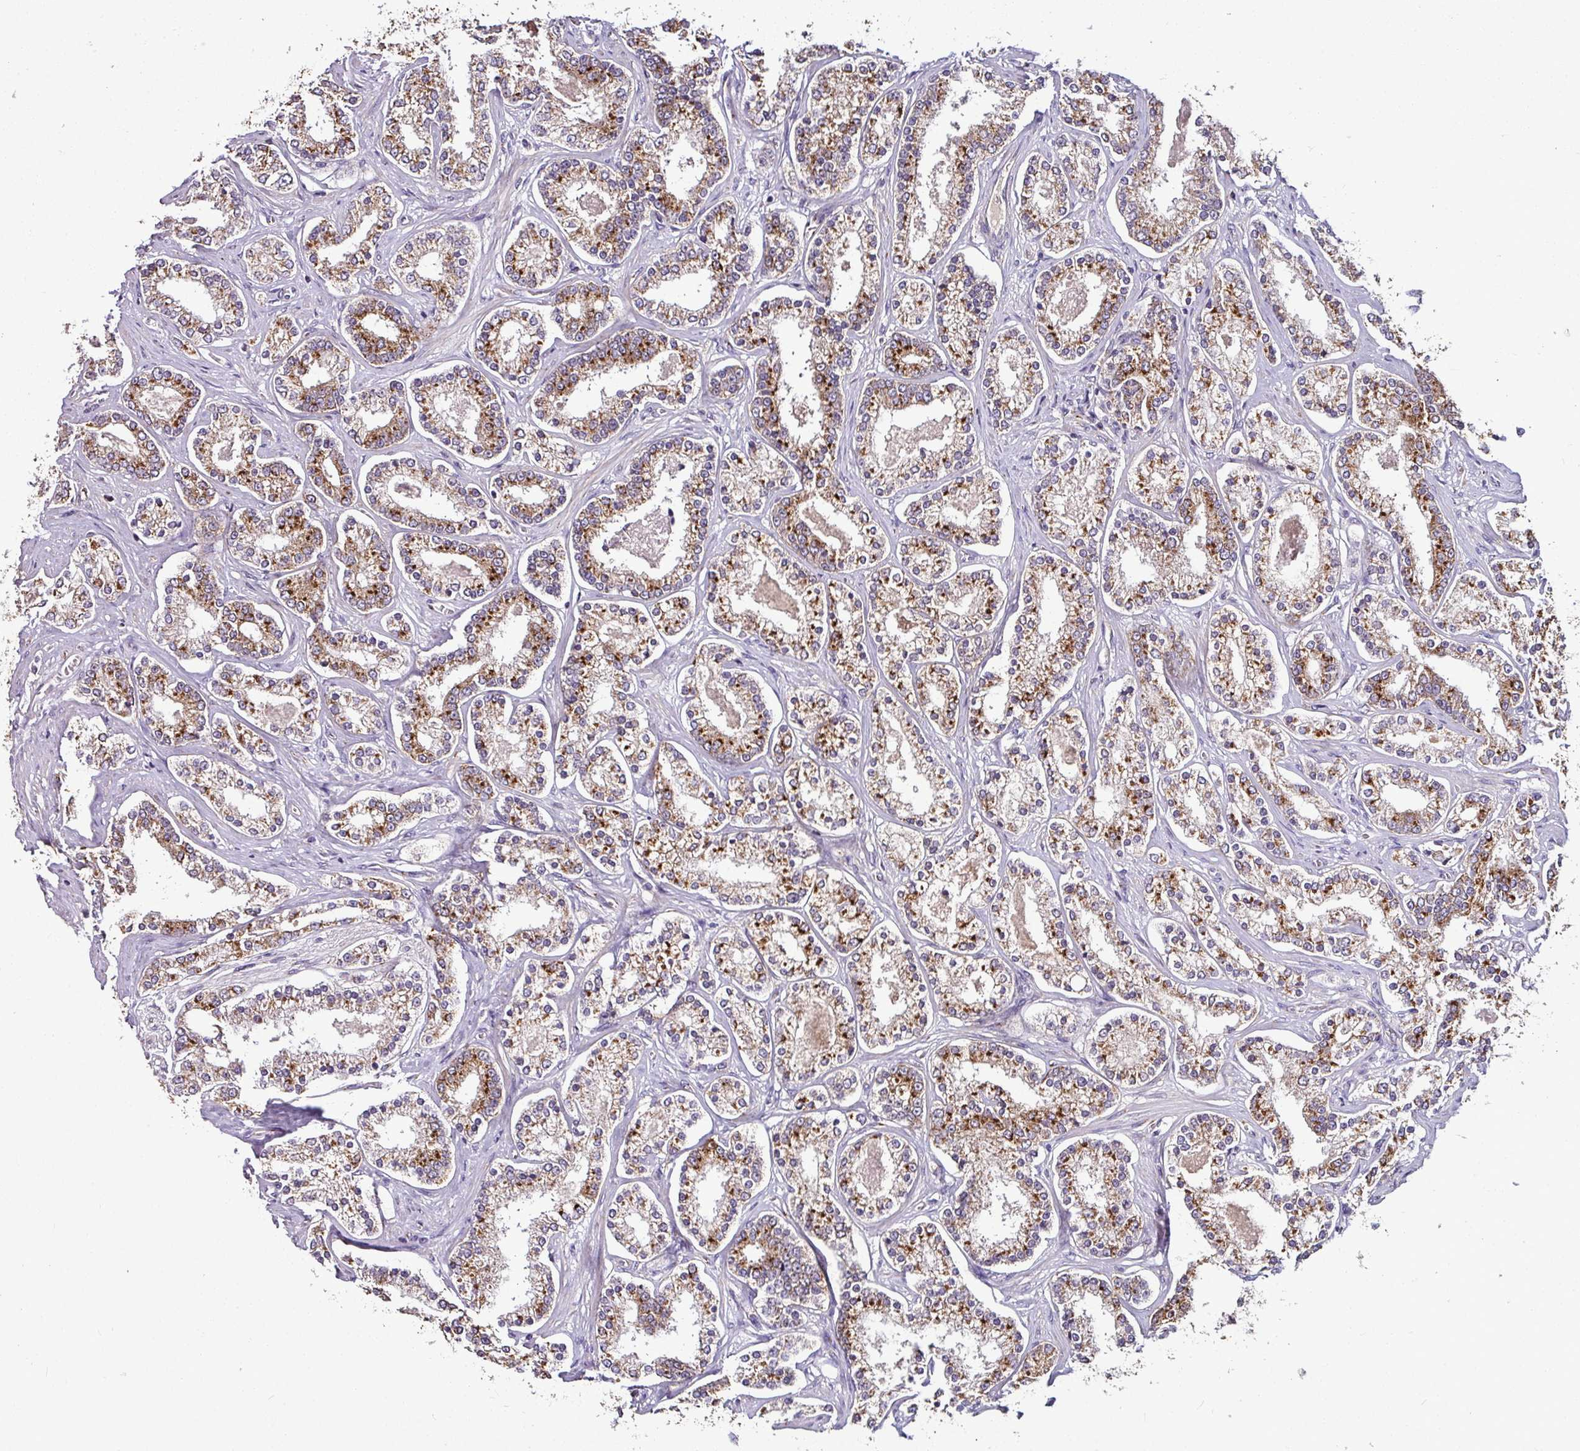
{"staining": {"intensity": "strong", "quantity": ">75%", "location": "cytoplasmic/membranous"}, "tissue": "prostate cancer", "cell_type": "Tumor cells", "image_type": "cancer", "snomed": [{"axis": "morphology", "description": "Normal tissue, NOS"}, {"axis": "morphology", "description": "Adenocarcinoma, High grade"}, {"axis": "topography", "description": "Prostate"}], "caption": "A micrograph of human high-grade adenocarcinoma (prostate) stained for a protein reveals strong cytoplasmic/membranous brown staining in tumor cells. The protein is stained brown, and the nuclei are stained in blue (DAB IHC with brightfield microscopy, high magnification).", "gene": "CPD", "patient": {"sex": "male", "age": 83}}